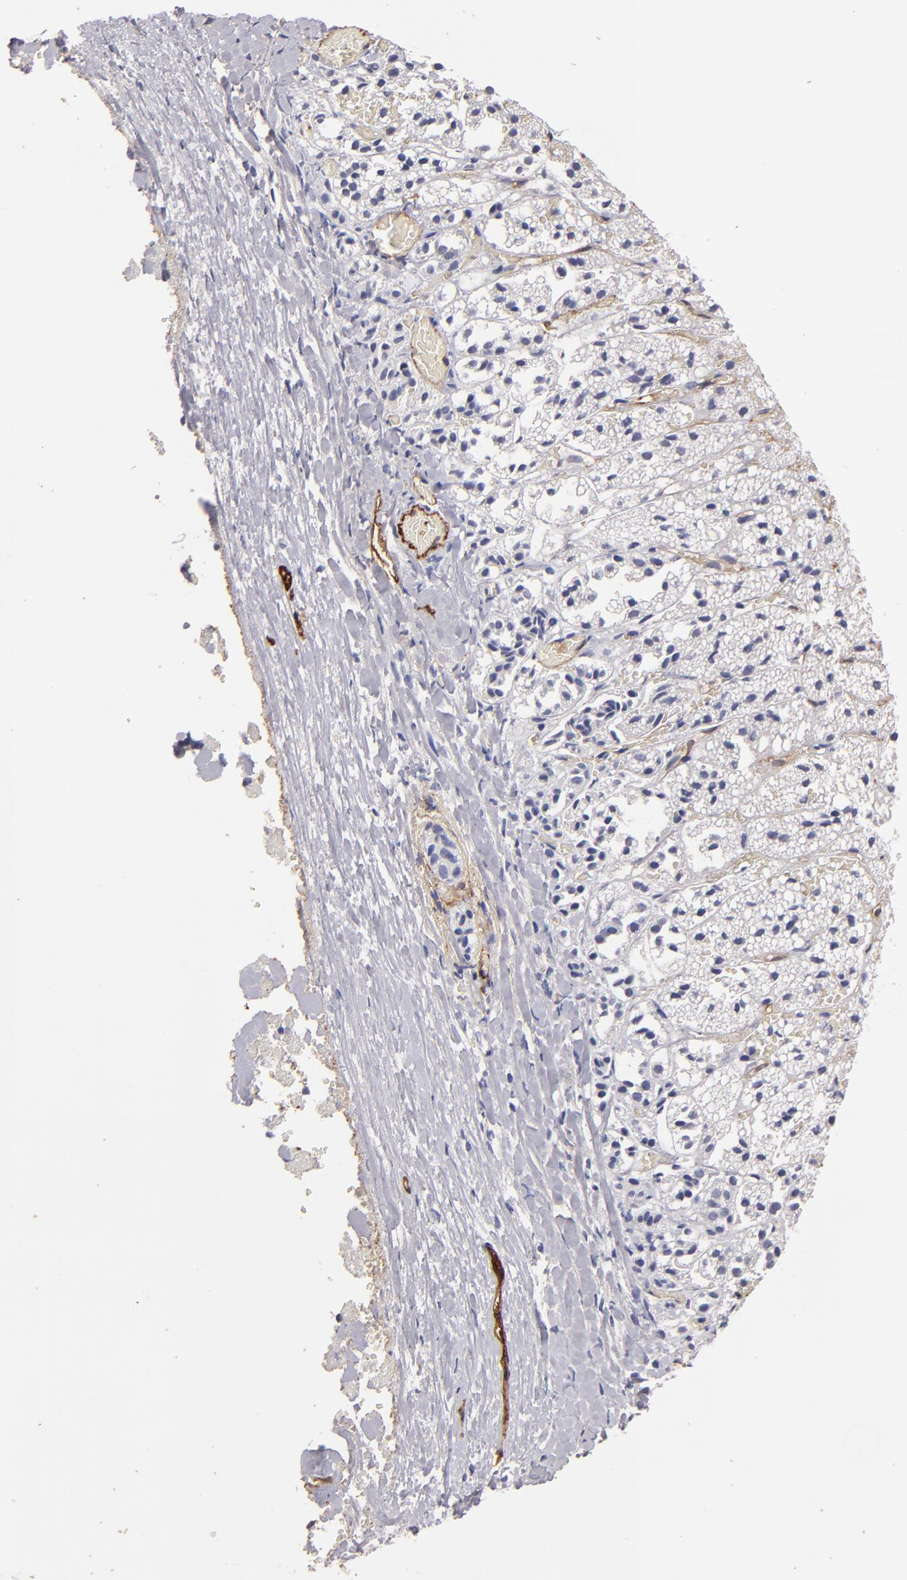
{"staining": {"intensity": "negative", "quantity": "none", "location": "none"}, "tissue": "adrenal gland", "cell_type": "Glandular cells", "image_type": "normal", "snomed": [{"axis": "morphology", "description": "Normal tissue, NOS"}, {"axis": "topography", "description": "Adrenal gland"}], "caption": "Adrenal gland stained for a protein using immunohistochemistry (IHC) exhibits no staining glandular cells.", "gene": "CLDN5", "patient": {"sex": "female", "age": 44}}